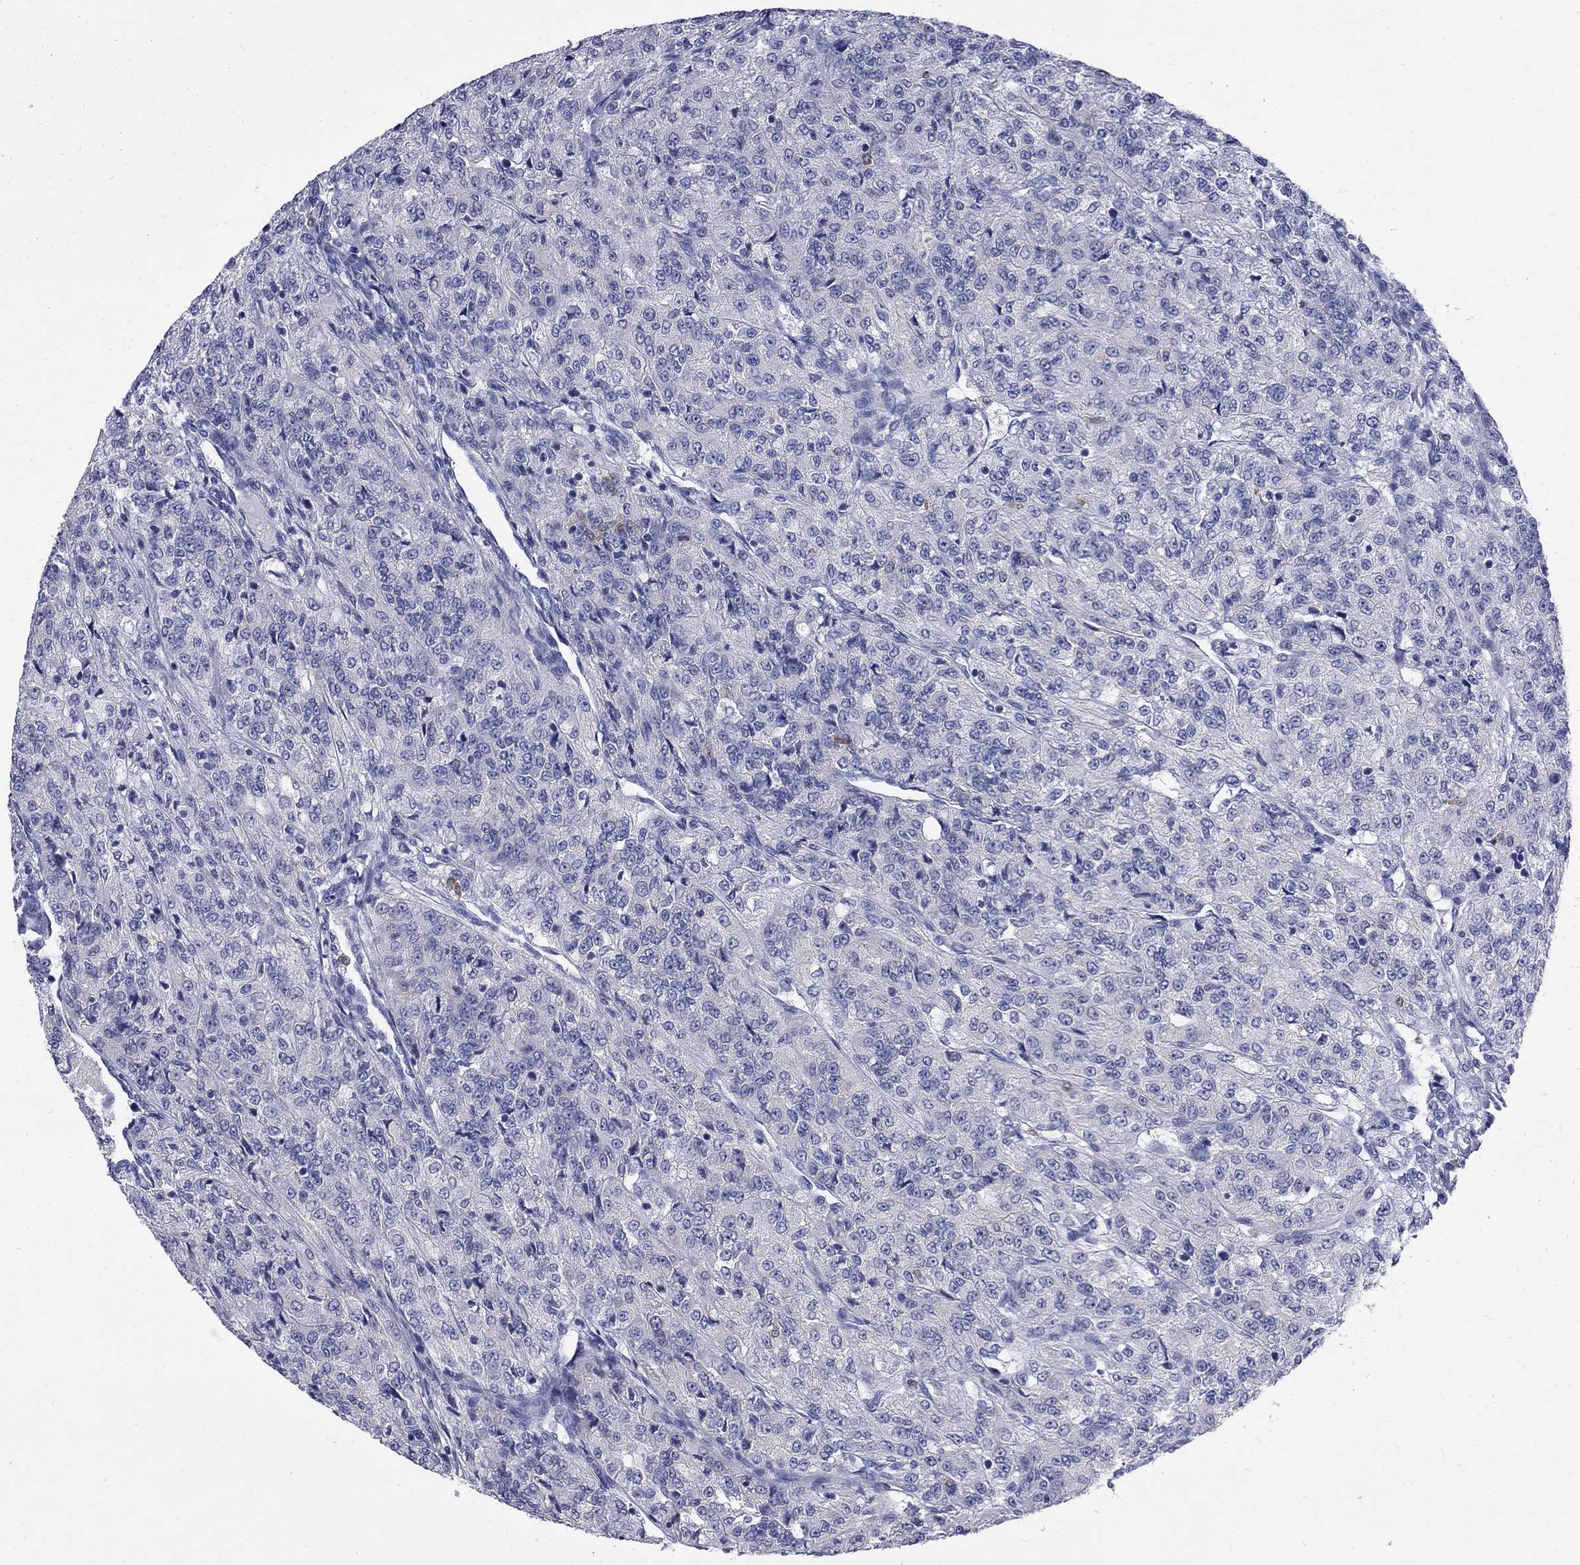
{"staining": {"intensity": "negative", "quantity": "none", "location": "none"}, "tissue": "renal cancer", "cell_type": "Tumor cells", "image_type": "cancer", "snomed": [{"axis": "morphology", "description": "Adenocarcinoma, NOS"}, {"axis": "topography", "description": "Kidney"}], "caption": "Immunohistochemistry (IHC) histopathology image of human renal cancer (adenocarcinoma) stained for a protein (brown), which demonstrates no expression in tumor cells.", "gene": "SERPINB2", "patient": {"sex": "female", "age": 63}}